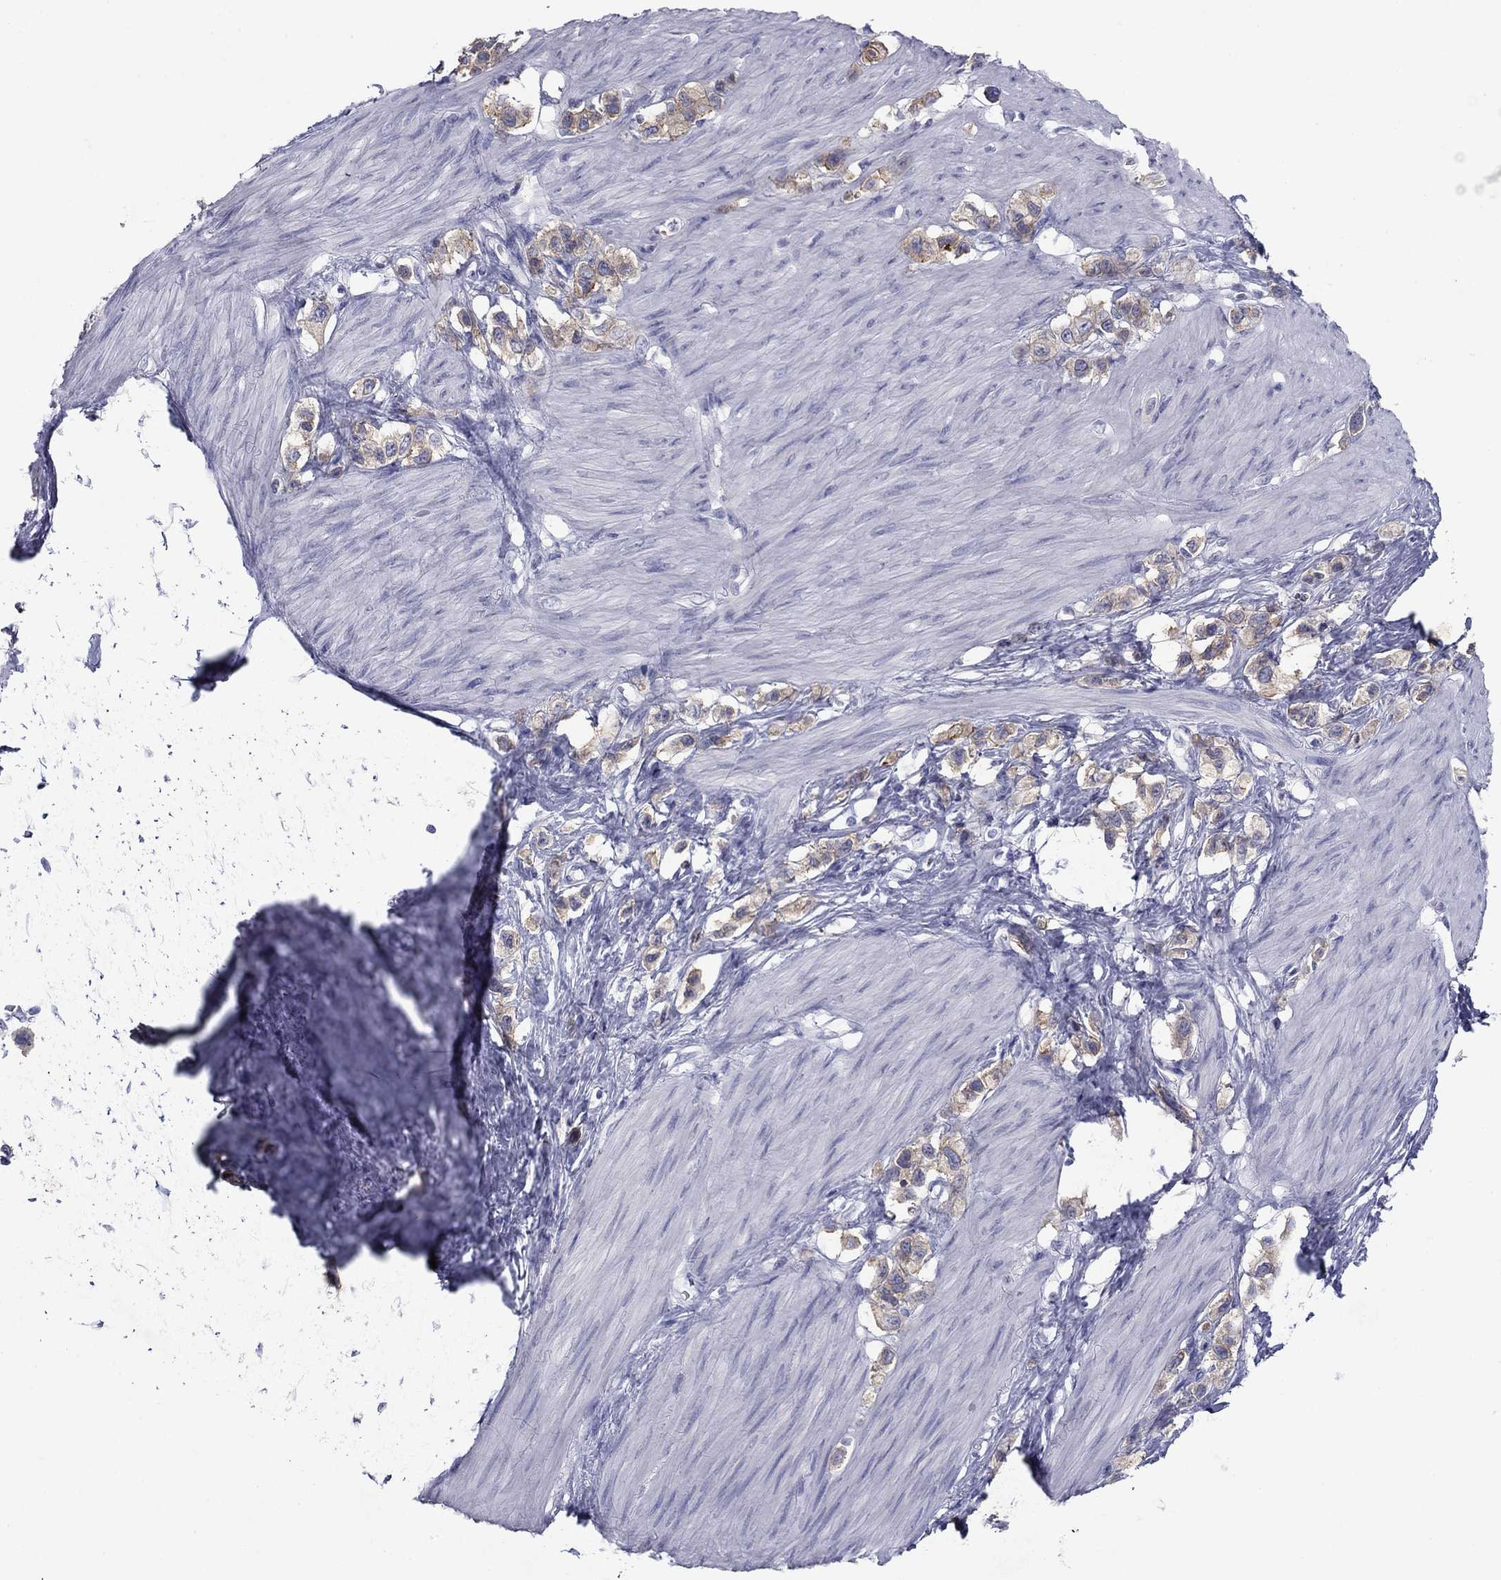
{"staining": {"intensity": "weak", "quantity": ">75%", "location": "cytoplasmic/membranous"}, "tissue": "stomach cancer", "cell_type": "Tumor cells", "image_type": "cancer", "snomed": [{"axis": "morphology", "description": "Normal tissue, NOS"}, {"axis": "morphology", "description": "Adenocarcinoma, NOS"}, {"axis": "morphology", "description": "Adenocarcinoma, High grade"}, {"axis": "topography", "description": "Stomach, upper"}, {"axis": "topography", "description": "Stomach"}], "caption": "IHC histopathology image of neoplastic tissue: human stomach cancer (adenocarcinoma) stained using IHC demonstrates low levels of weak protein expression localized specifically in the cytoplasmic/membranous of tumor cells, appearing as a cytoplasmic/membranous brown color.", "gene": "PLS1", "patient": {"sex": "female", "age": 65}}